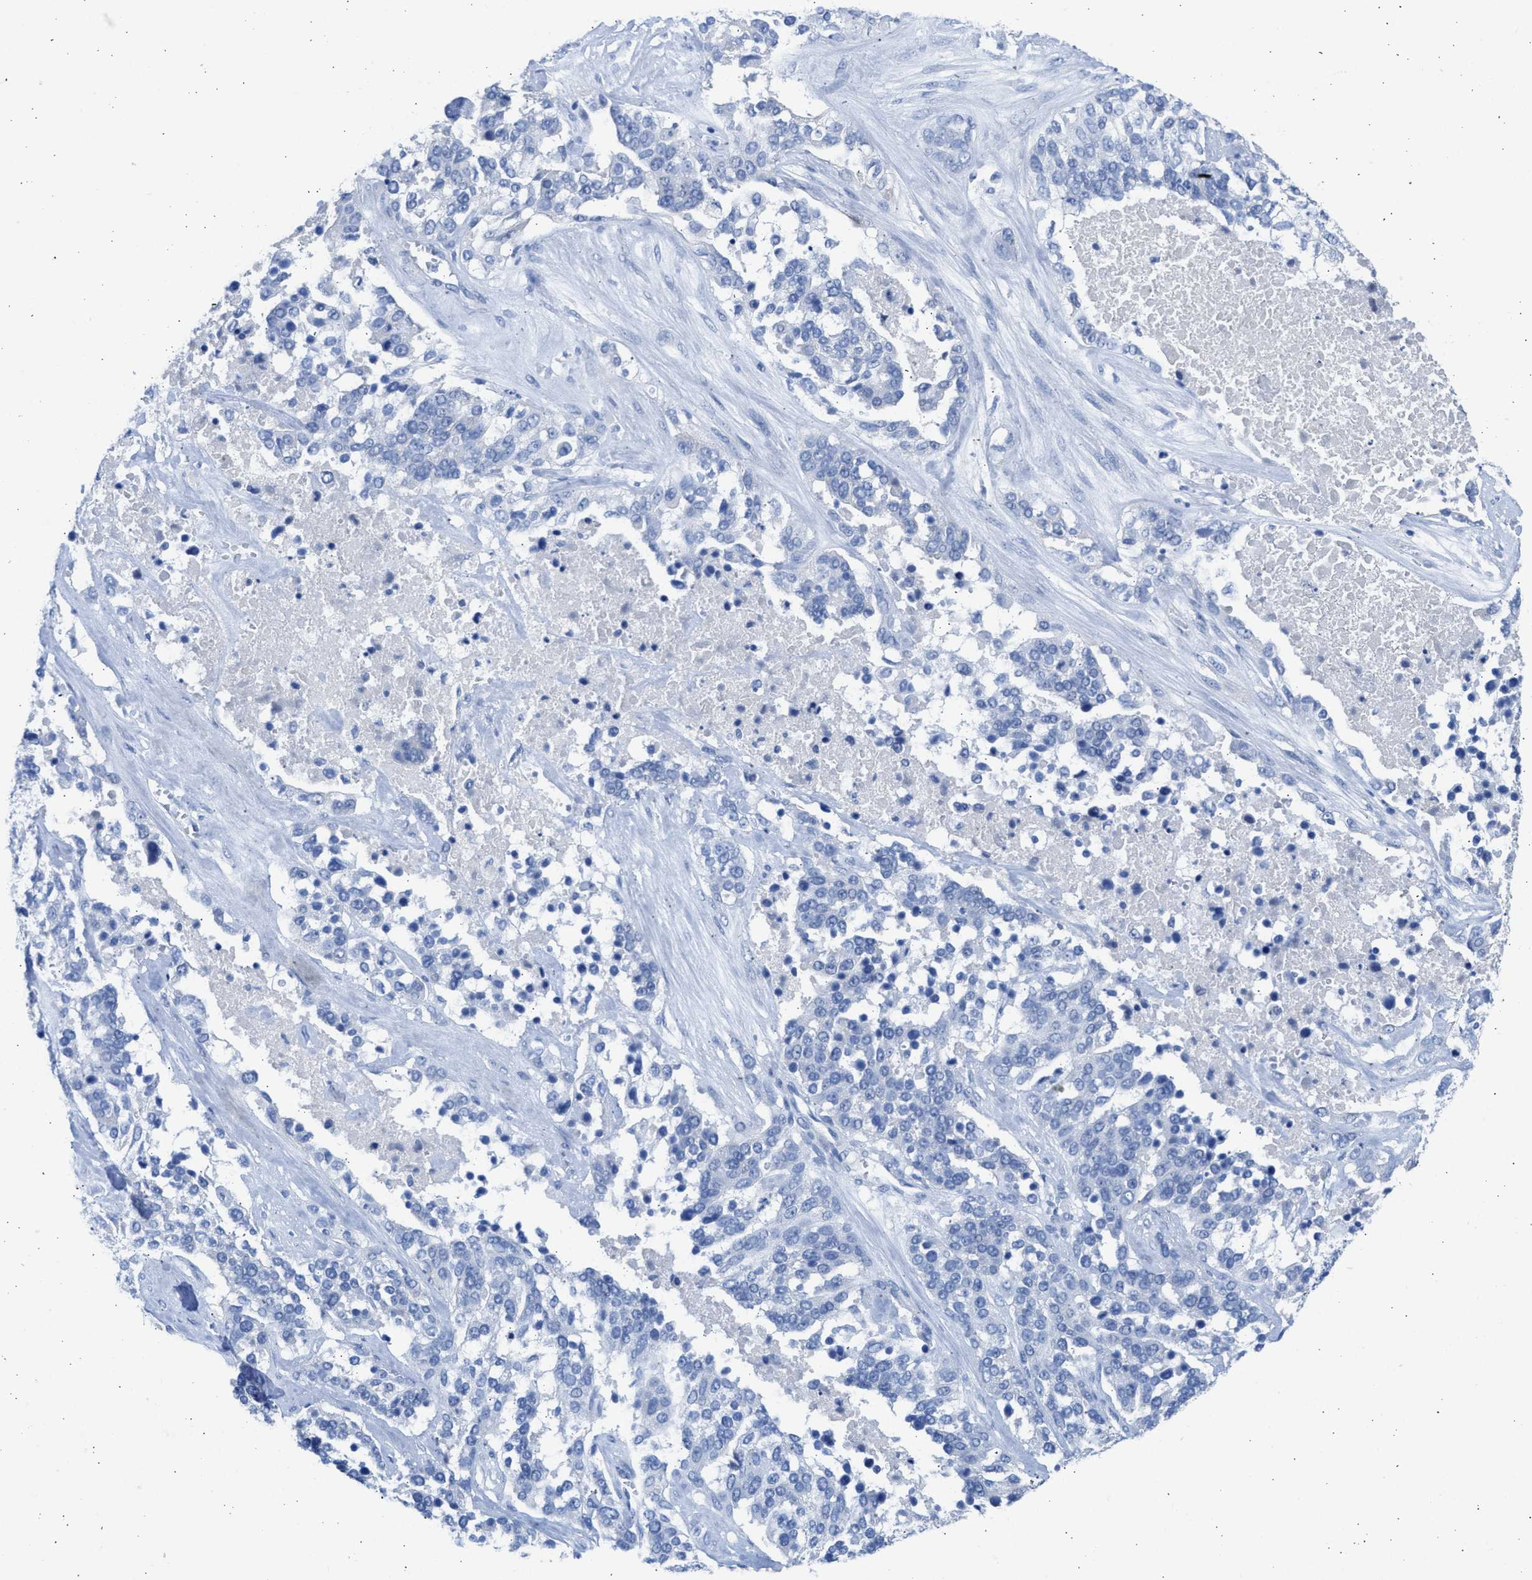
{"staining": {"intensity": "negative", "quantity": "none", "location": "none"}, "tissue": "ovarian cancer", "cell_type": "Tumor cells", "image_type": "cancer", "snomed": [{"axis": "morphology", "description": "Cystadenocarcinoma, serous, NOS"}, {"axis": "topography", "description": "Ovary"}], "caption": "Tumor cells show no significant protein staining in ovarian cancer.", "gene": "SPATA3", "patient": {"sex": "female", "age": 44}}